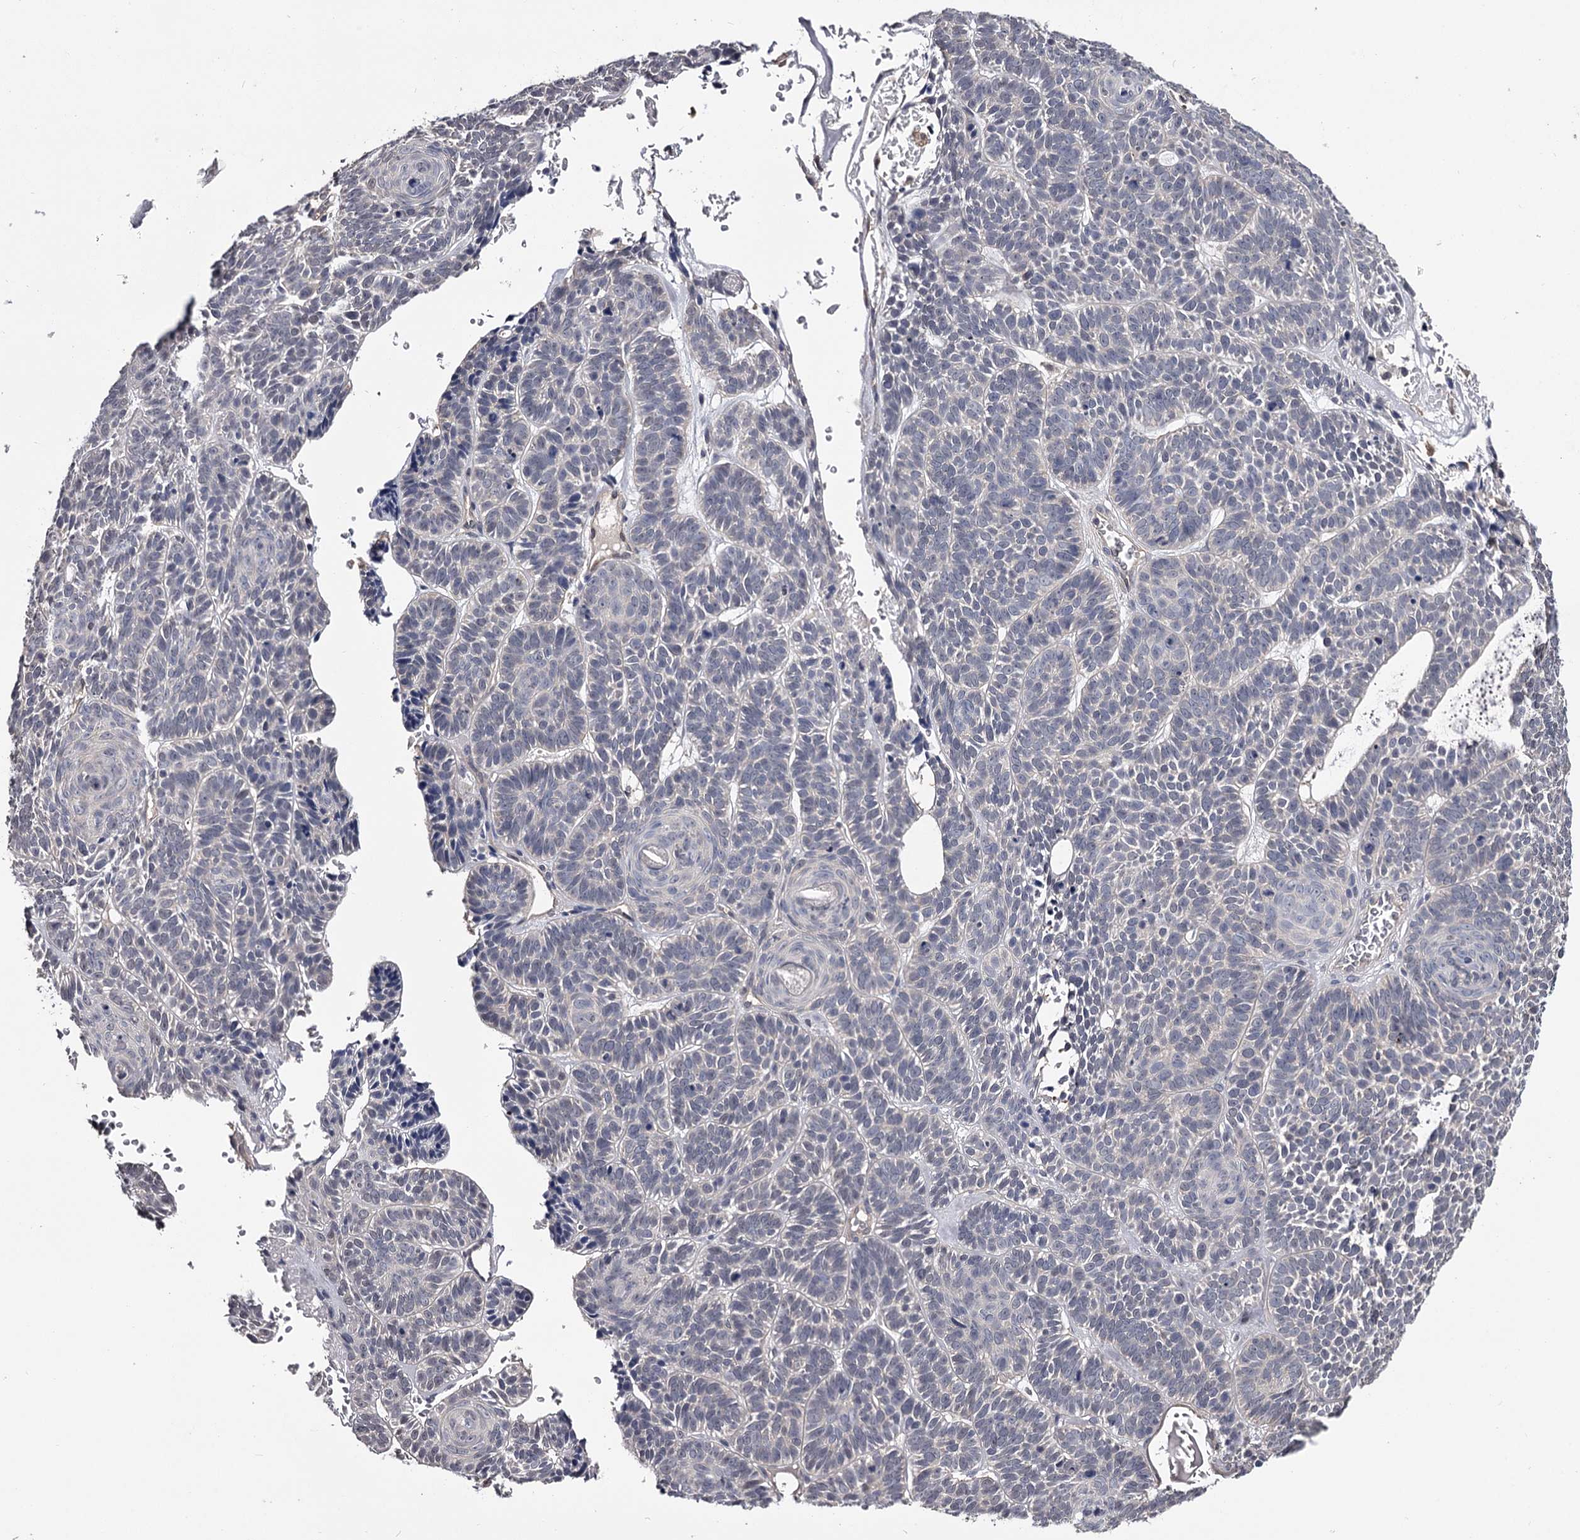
{"staining": {"intensity": "negative", "quantity": "none", "location": "none"}, "tissue": "skin cancer", "cell_type": "Tumor cells", "image_type": "cancer", "snomed": [{"axis": "morphology", "description": "Basal cell carcinoma"}, {"axis": "topography", "description": "Skin"}], "caption": "Skin basal cell carcinoma stained for a protein using immunohistochemistry exhibits no positivity tumor cells.", "gene": "GSTO1", "patient": {"sex": "male", "age": 85}}